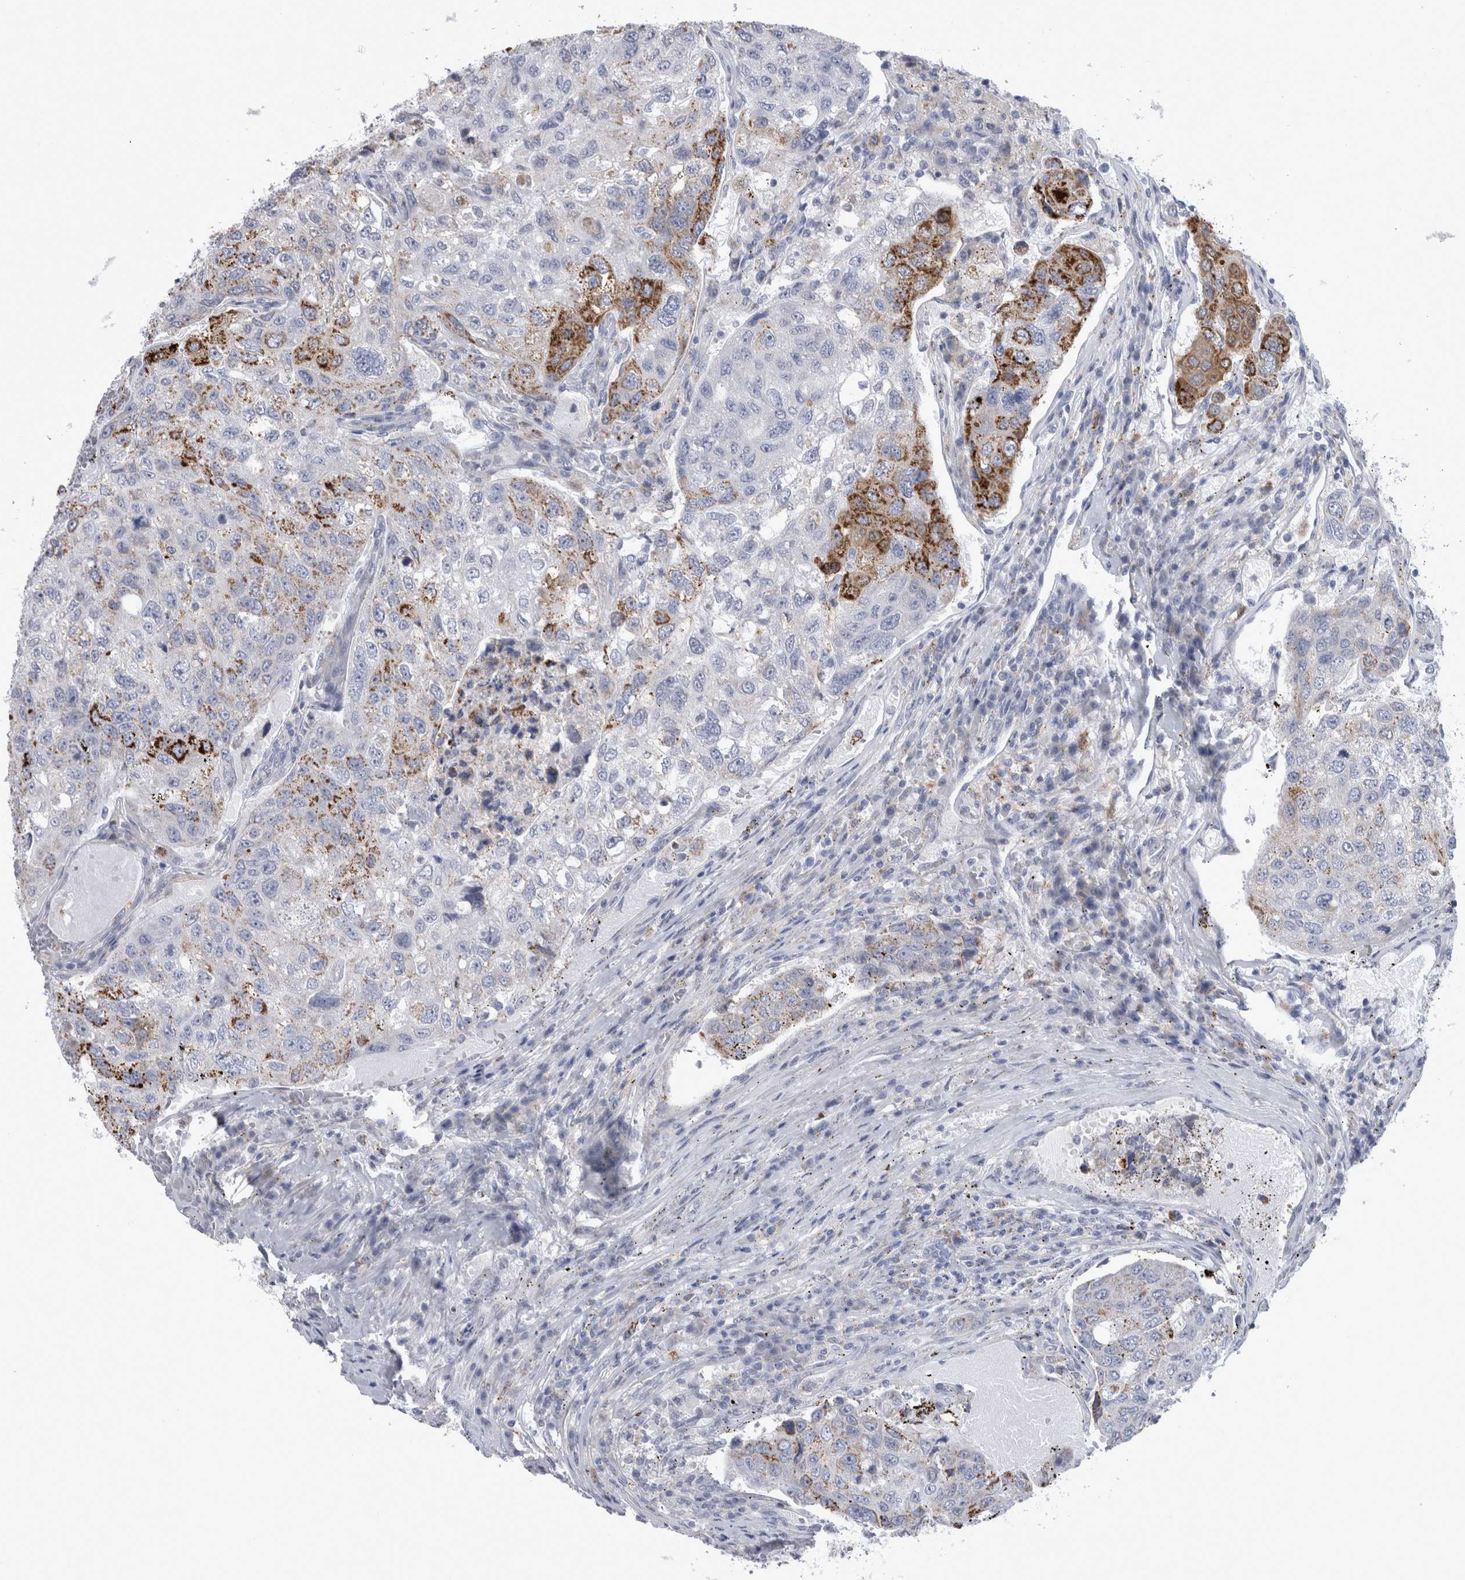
{"staining": {"intensity": "moderate", "quantity": "<25%", "location": "cytoplasmic/membranous"}, "tissue": "urothelial cancer", "cell_type": "Tumor cells", "image_type": "cancer", "snomed": [{"axis": "morphology", "description": "Urothelial carcinoma, High grade"}, {"axis": "topography", "description": "Lymph node"}, {"axis": "topography", "description": "Urinary bladder"}], "caption": "Tumor cells show moderate cytoplasmic/membranous positivity in about <25% of cells in high-grade urothelial carcinoma.", "gene": "GATM", "patient": {"sex": "male", "age": 51}}